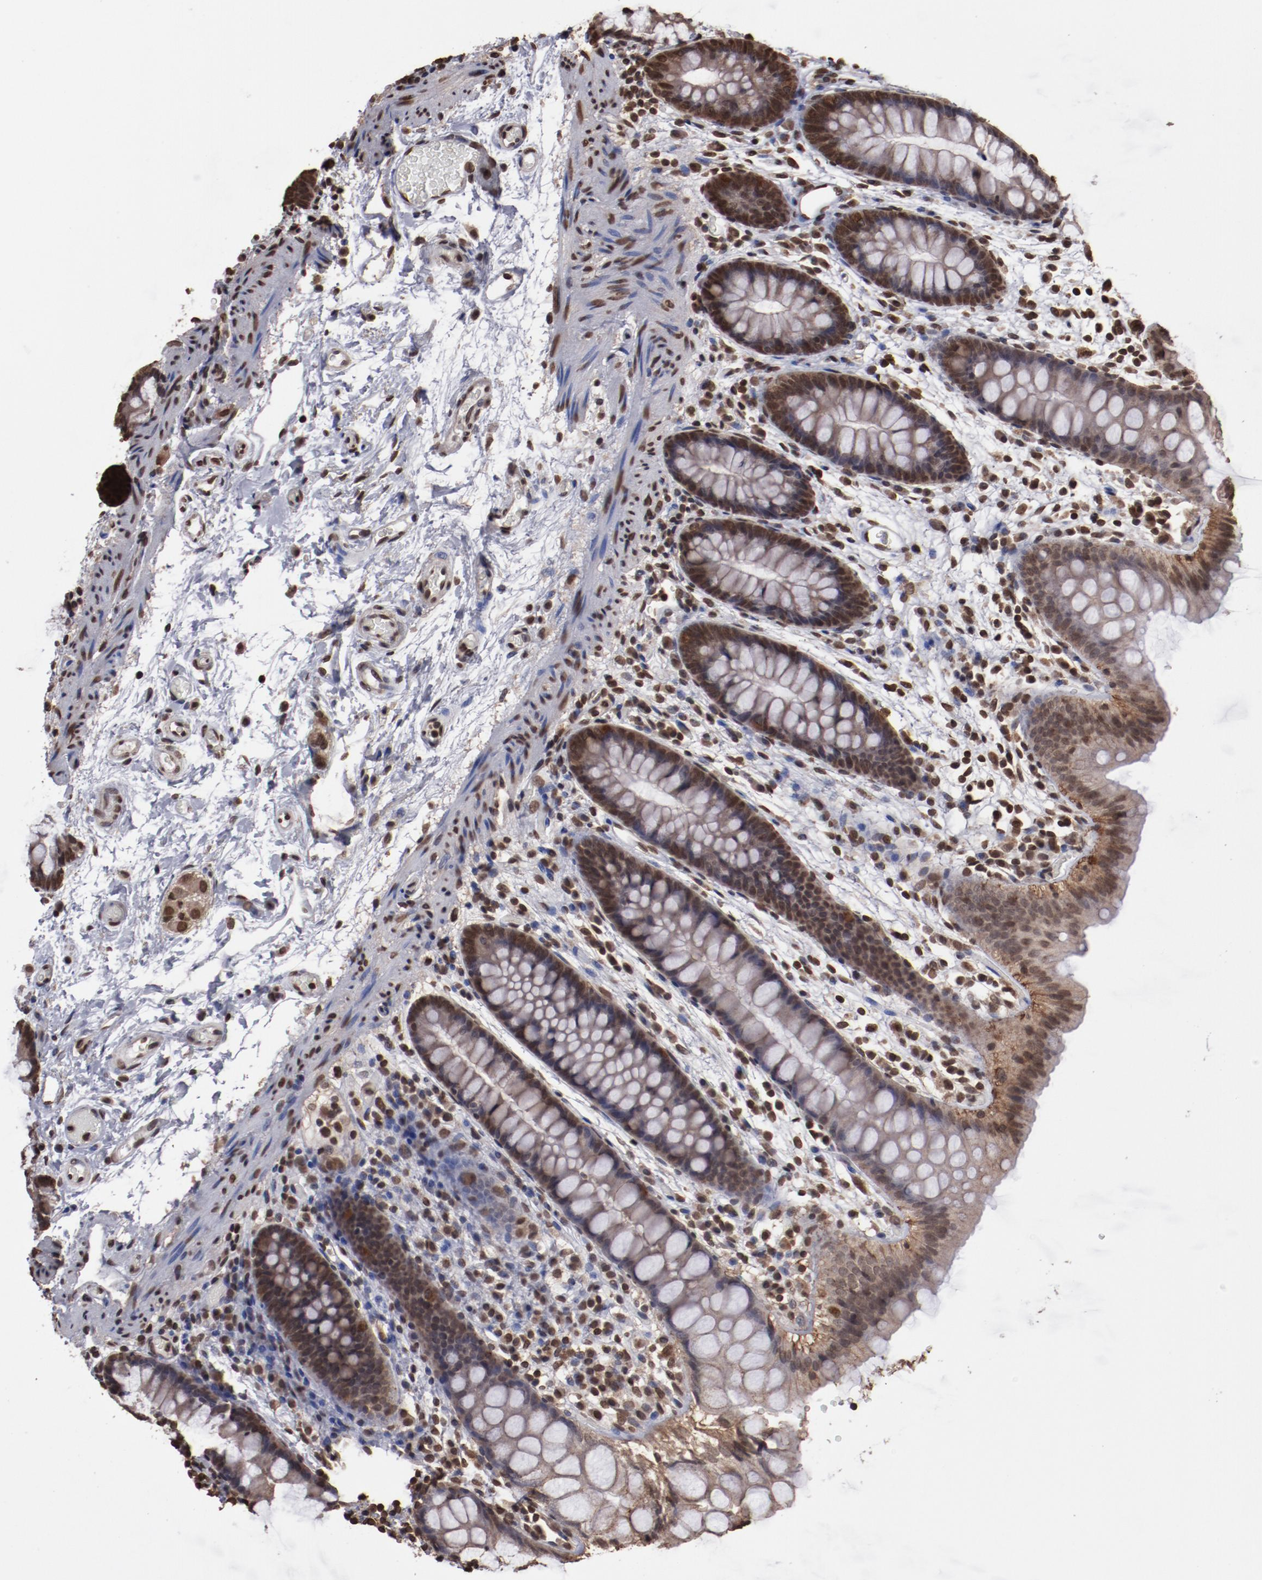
{"staining": {"intensity": "moderate", "quantity": ">75%", "location": "nuclear"}, "tissue": "colon", "cell_type": "Endothelial cells", "image_type": "normal", "snomed": [{"axis": "morphology", "description": "Normal tissue, NOS"}, {"axis": "topography", "description": "Smooth muscle"}, {"axis": "topography", "description": "Colon"}], "caption": "Immunohistochemical staining of unremarkable colon reveals >75% levels of moderate nuclear protein expression in approximately >75% of endothelial cells.", "gene": "AKT1", "patient": {"sex": "male", "age": 67}}